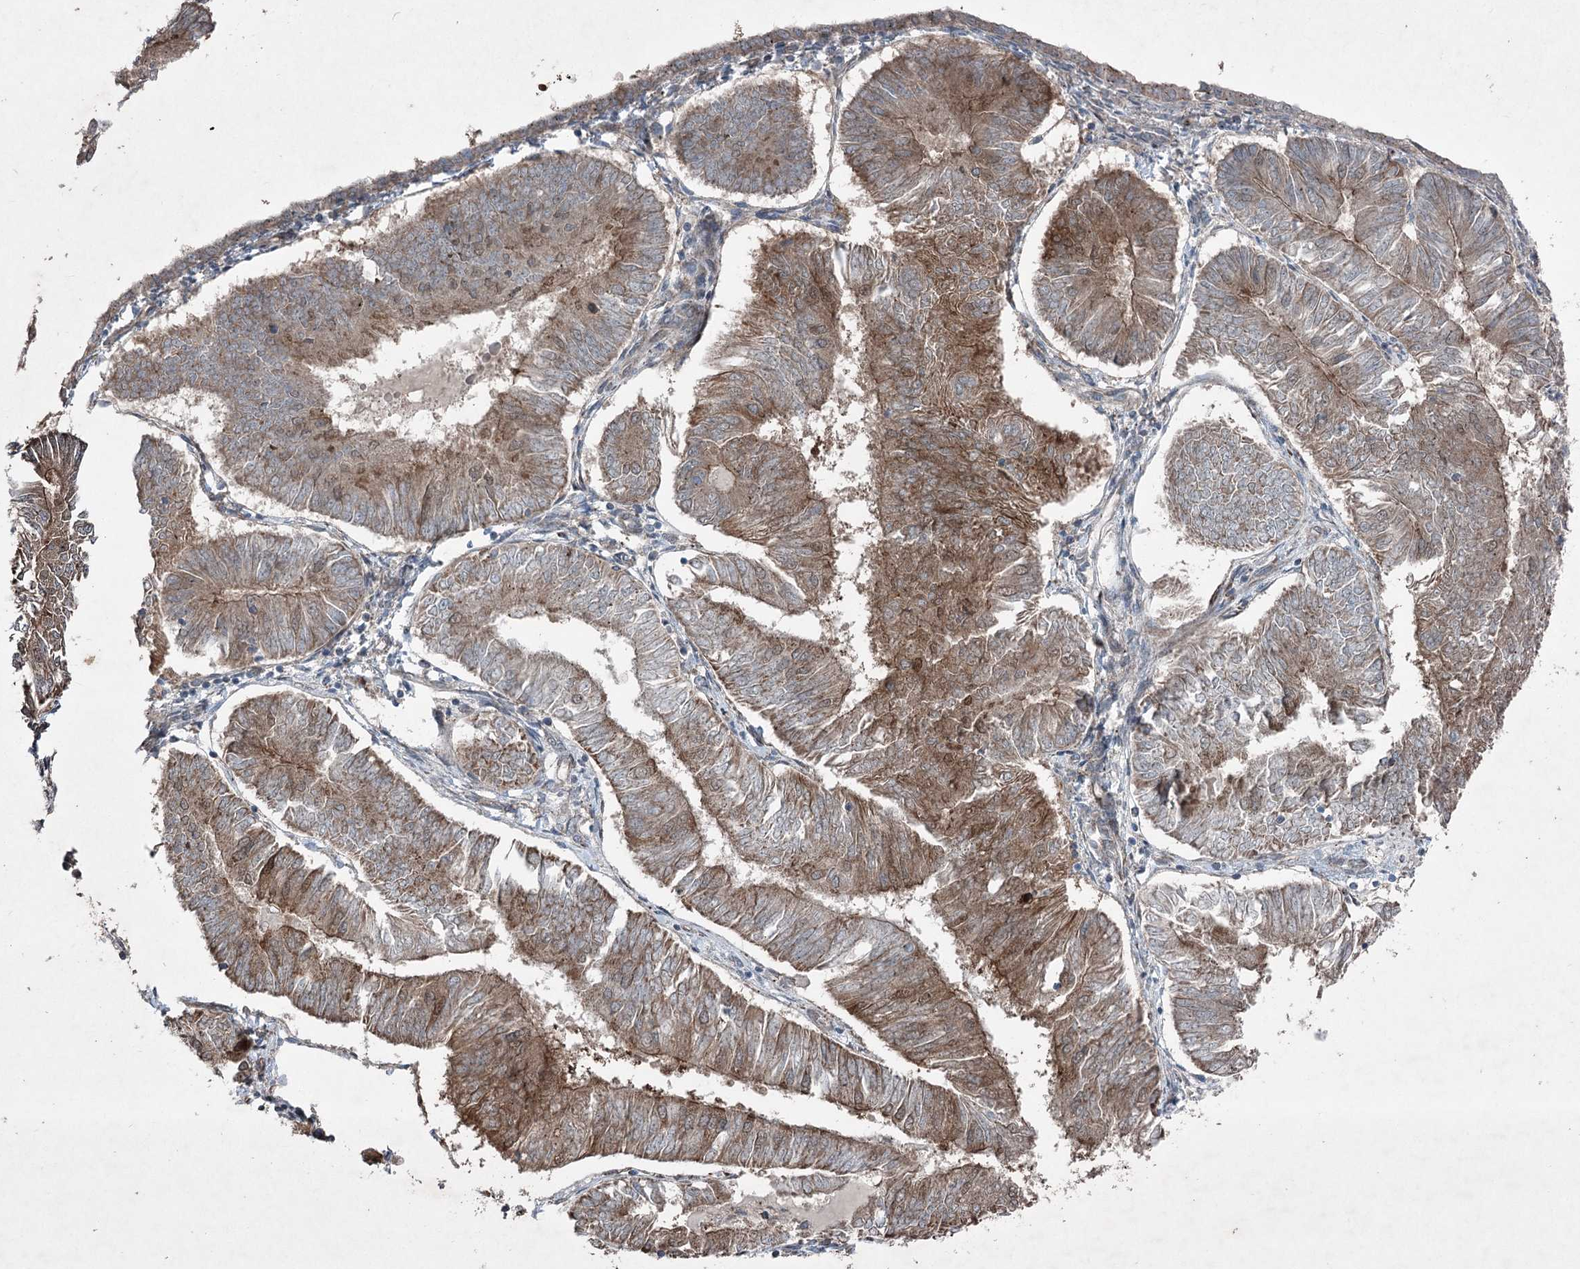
{"staining": {"intensity": "moderate", "quantity": "25%-75%", "location": "cytoplasmic/membranous"}, "tissue": "endometrial cancer", "cell_type": "Tumor cells", "image_type": "cancer", "snomed": [{"axis": "morphology", "description": "Adenocarcinoma, NOS"}, {"axis": "topography", "description": "Endometrium"}], "caption": "Immunohistochemical staining of human endometrial cancer reveals moderate cytoplasmic/membranous protein positivity in approximately 25%-75% of tumor cells. (Brightfield microscopy of DAB IHC at high magnification).", "gene": "SERINC5", "patient": {"sex": "female", "age": 58}}